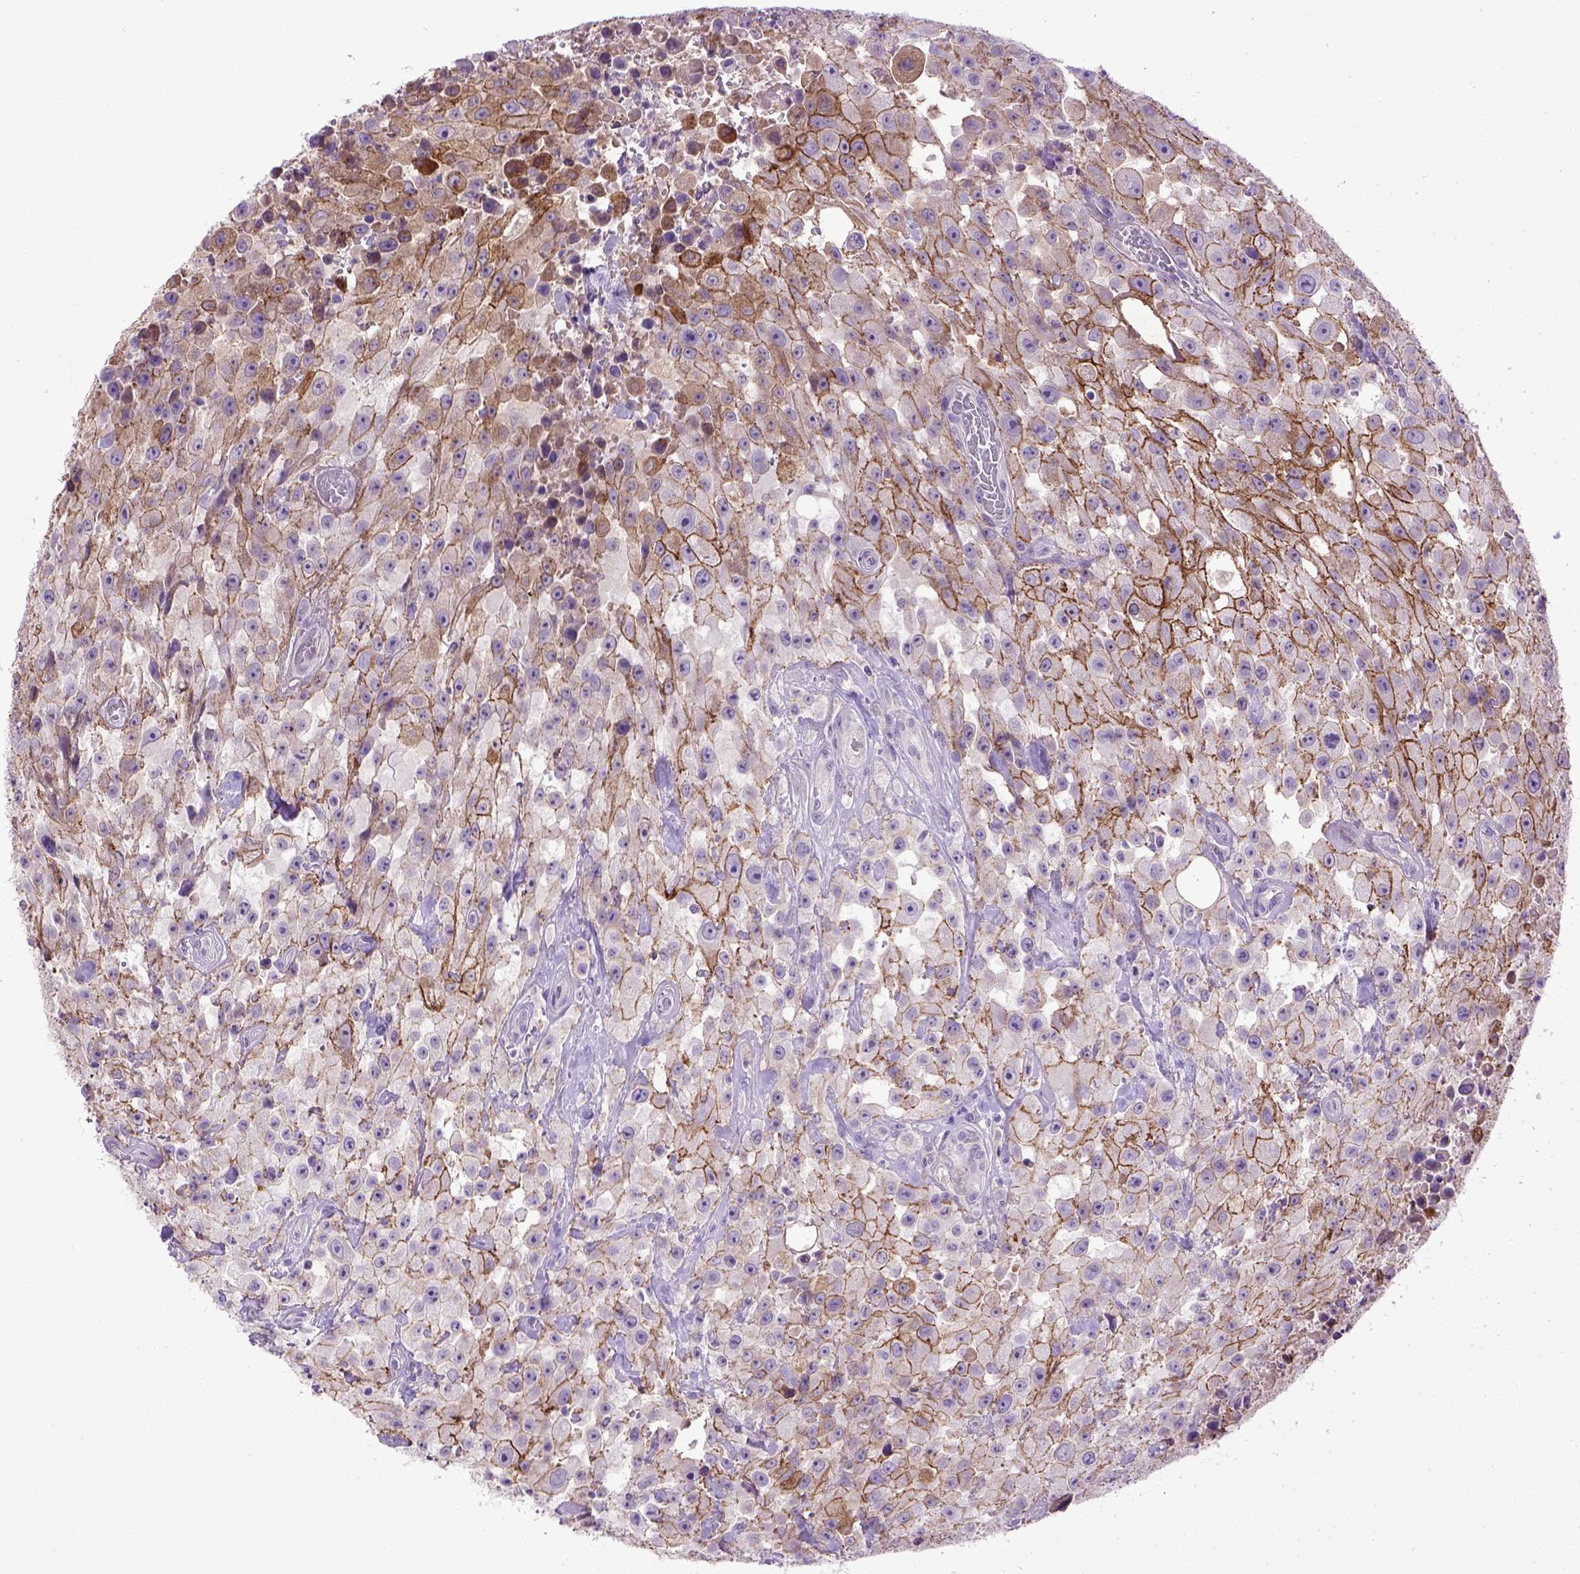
{"staining": {"intensity": "strong", "quantity": "25%-75%", "location": "cytoplasmic/membranous"}, "tissue": "urothelial cancer", "cell_type": "Tumor cells", "image_type": "cancer", "snomed": [{"axis": "morphology", "description": "Urothelial carcinoma, High grade"}, {"axis": "topography", "description": "Urinary bladder"}], "caption": "This histopathology image shows urothelial cancer stained with immunohistochemistry to label a protein in brown. The cytoplasmic/membranous of tumor cells show strong positivity for the protein. Nuclei are counter-stained blue.", "gene": "CDH1", "patient": {"sex": "male", "age": 79}}